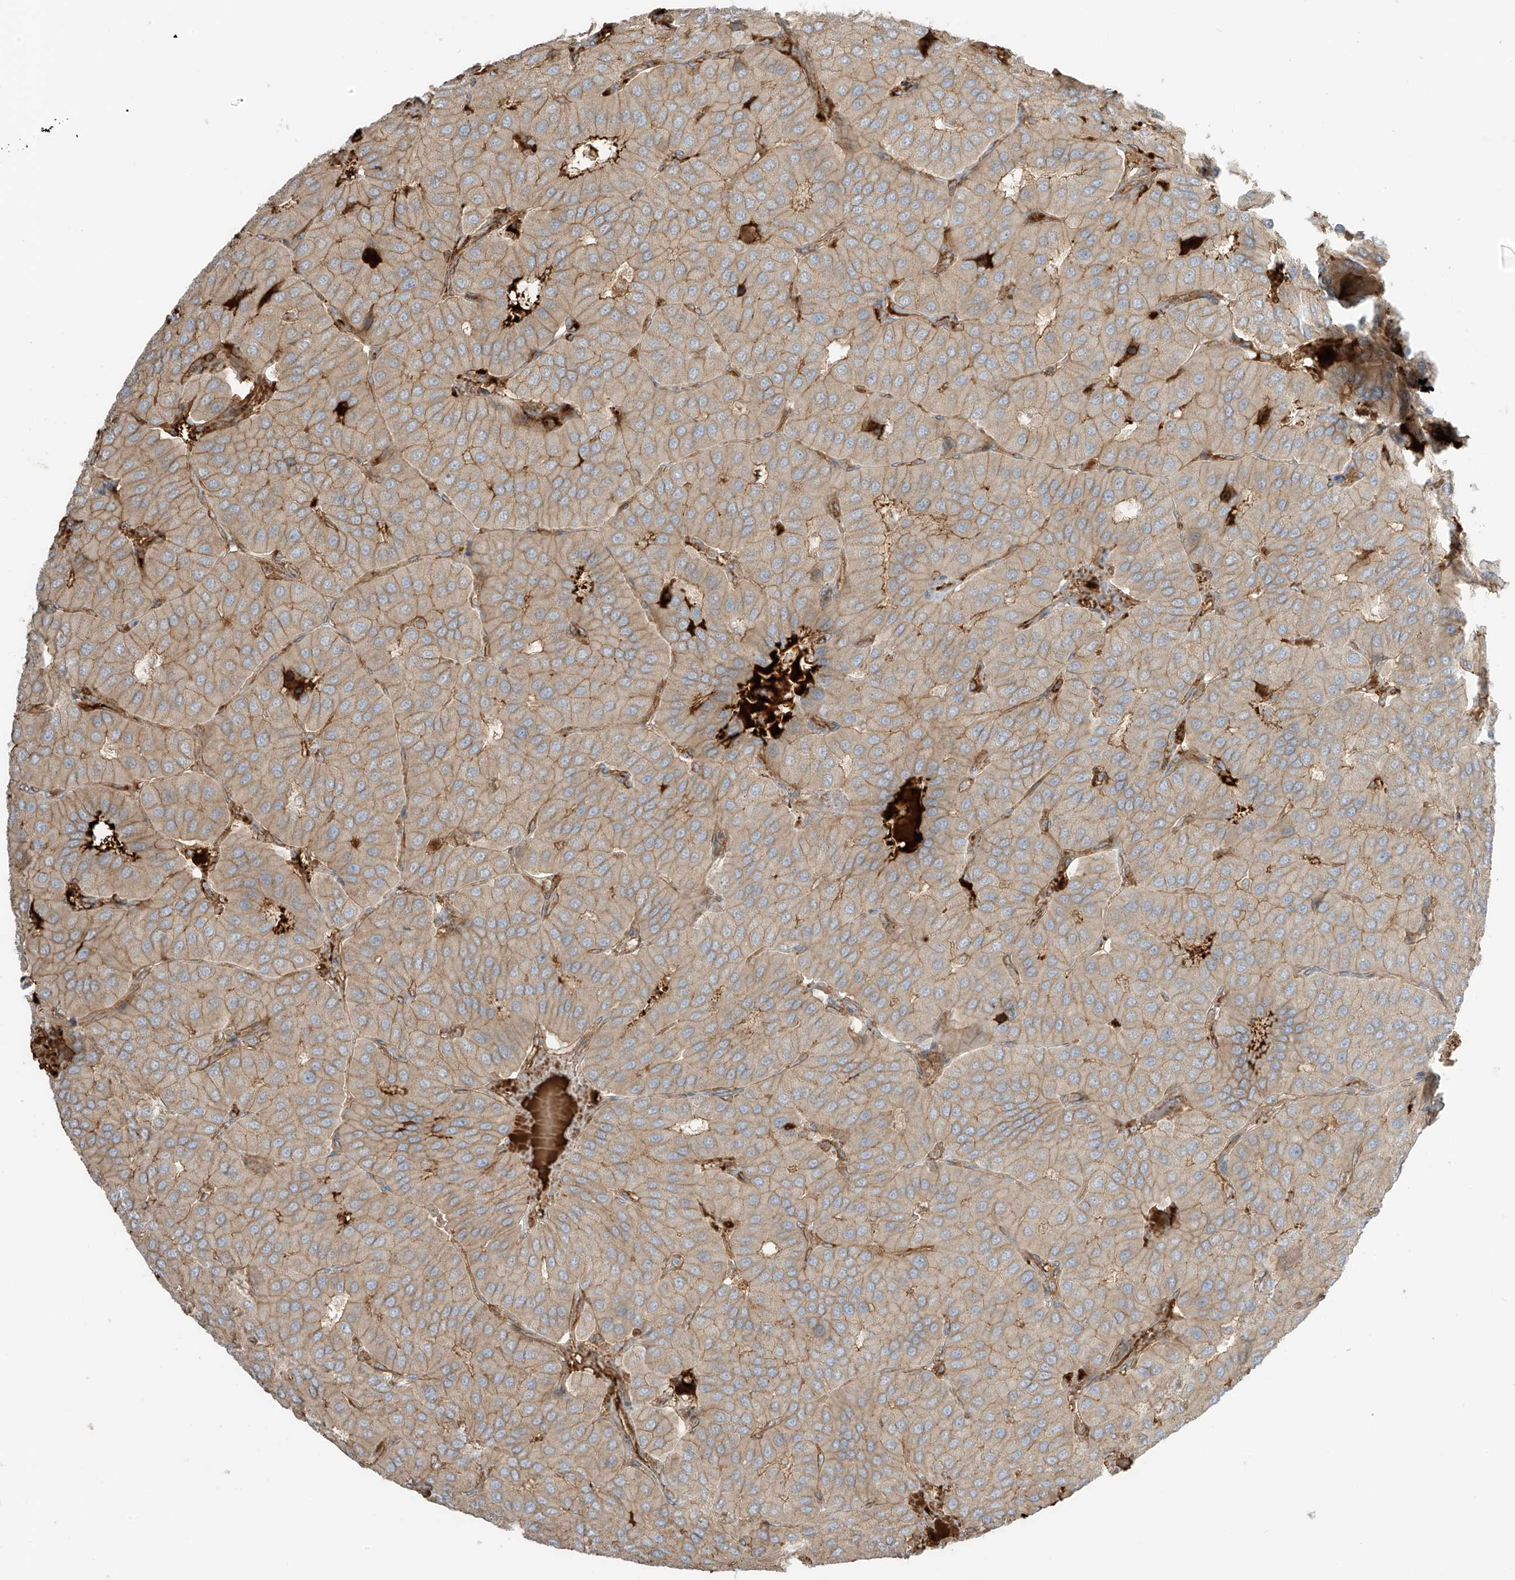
{"staining": {"intensity": "weak", "quantity": "25%-75%", "location": "cytoplasmic/membranous"}, "tissue": "parathyroid gland", "cell_type": "Glandular cells", "image_type": "normal", "snomed": [{"axis": "morphology", "description": "Normal tissue, NOS"}, {"axis": "morphology", "description": "Adenoma, NOS"}, {"axis": "topography", "description": "Parathyroid gland"}], "caption": "Parathyroid gland stained for a protein reveals weak cytoplasmic/membranous positivity in glandular cells.", "gene": "ENTR1", "patient": {"sex": "female", "age": 86}}